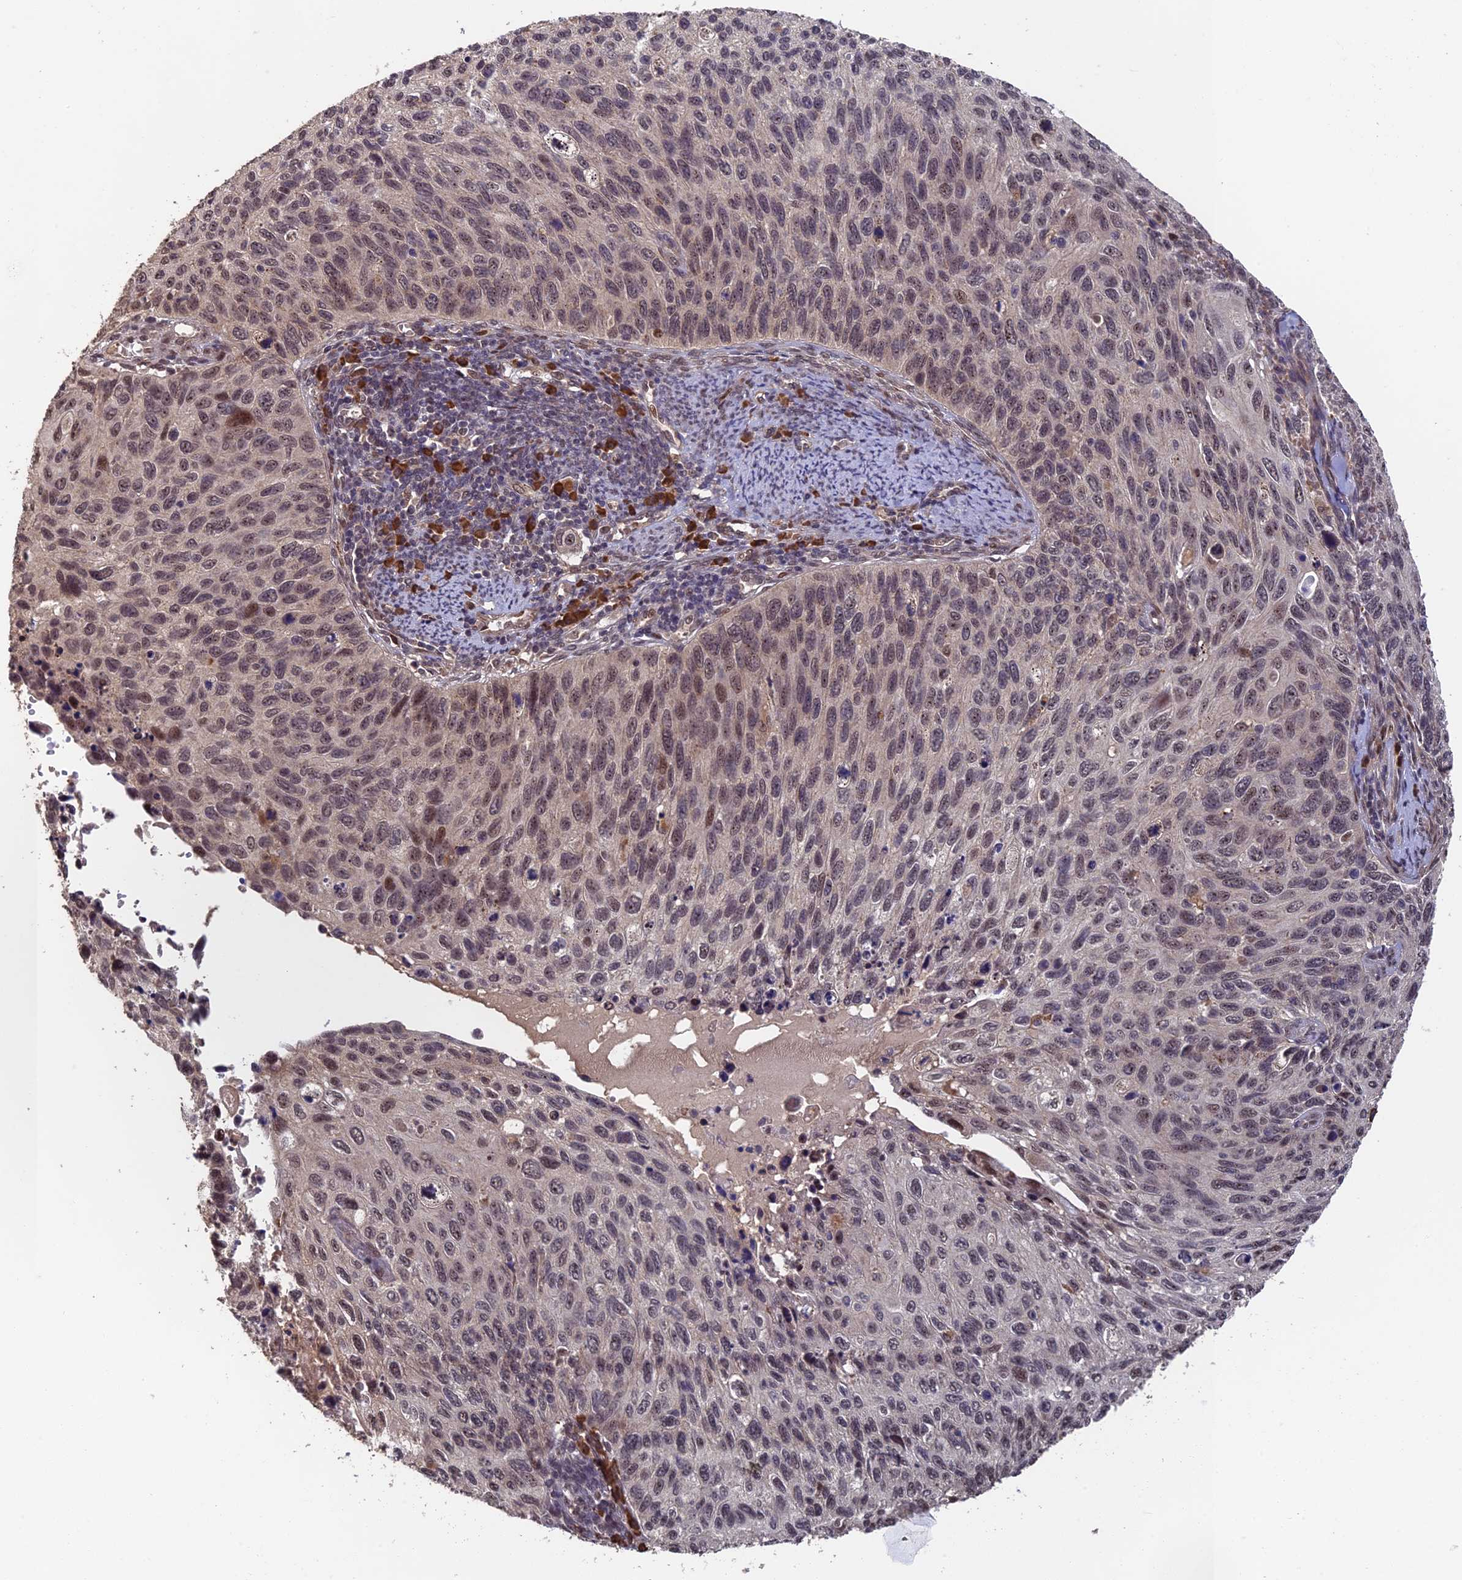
{"staining": {"intensity": "moderate", "quantity": "25%-75%", "location": "nuclear"}, "tissue": "cervical cancer", "cell_type": "Tumor cells", "image_type": "cancer", "snomed": [{"axis": "morphology", "description": "Squamous cell carcinoma, NOS"}, {"axis": "topography", "description": "Cervix"}], "caption": "This photomicrograph demonstrates IHC staining of human cervical cancer, with medium moderate nuclear expression in about 25%-75% of tumor cells.", "gene": "OSBPL1A", "patient": {"sex": "female", "age": 70}}